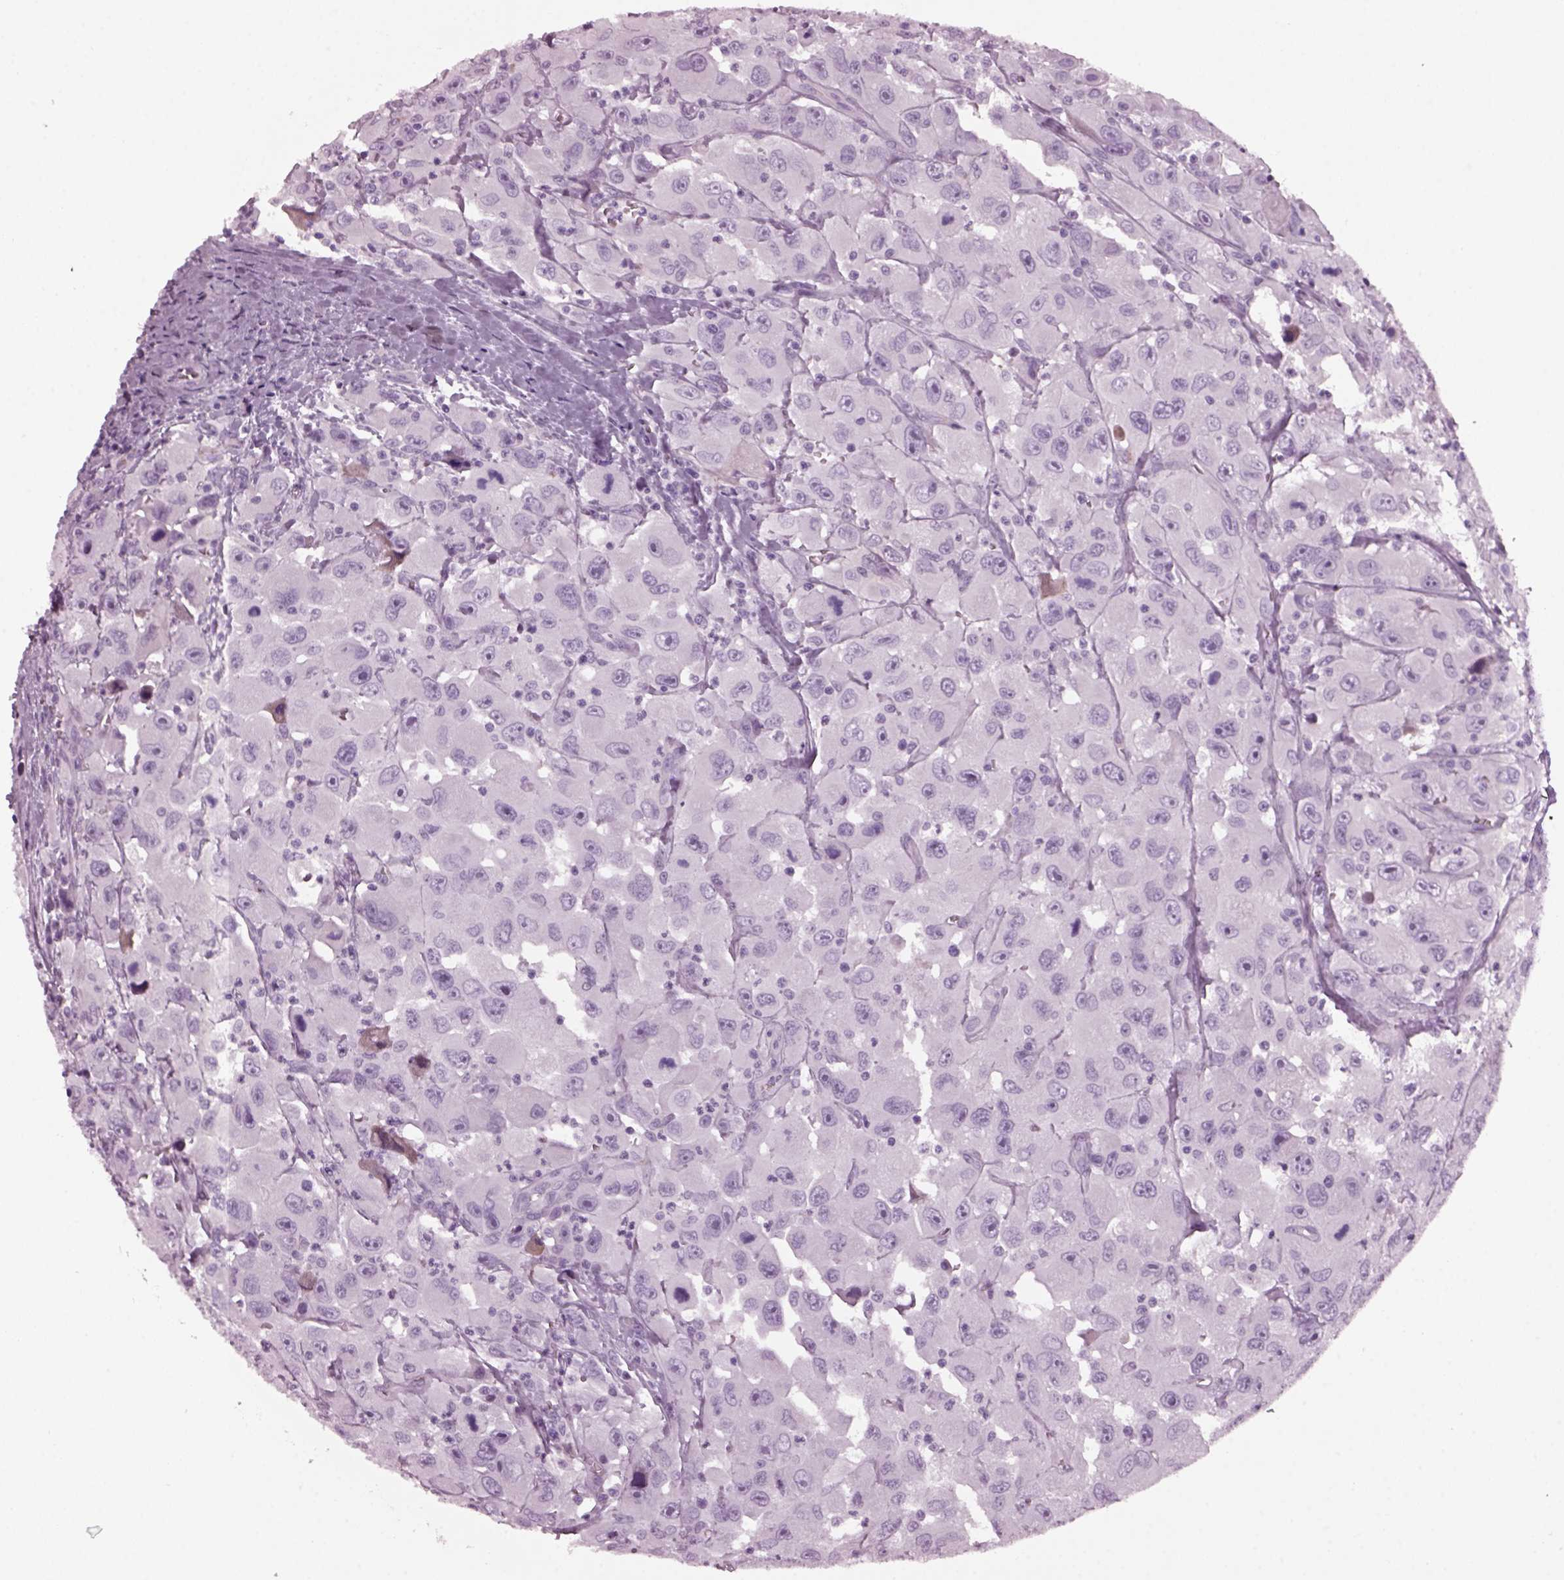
{"staining": {"intensity": "negative", "quantity": "none", "location": "none"}, "tissue": "head and neck cancer", "cell_type": "Tumor cells", "image_type": "cancer", "snomed": [{"axis": "morphology", "description": "Squamous cell carcinoma, NOS"}, {"axis": "morphology", "description": "Squamous cell carcinoma, metastatic, NOS"}, {"axis": "topography", "description": "Oral tissue"}, {"axis": "topography", "description": "Head-Neck"}], "caption": "Immunohistochemistry (IHC) image of neoplastic tissue: head and neck cancer (metastatic squamous cell carcinoma) stained with DAB (3,3'-diaminobenzidine) shows no significant protein staining in tumor cells. The staining is performed using DAB brown chromogen with nuclei counter-stained in using hematoxylin.", "gene": "DPYSL5", "patient": {"sex": "female", "age": 85}}